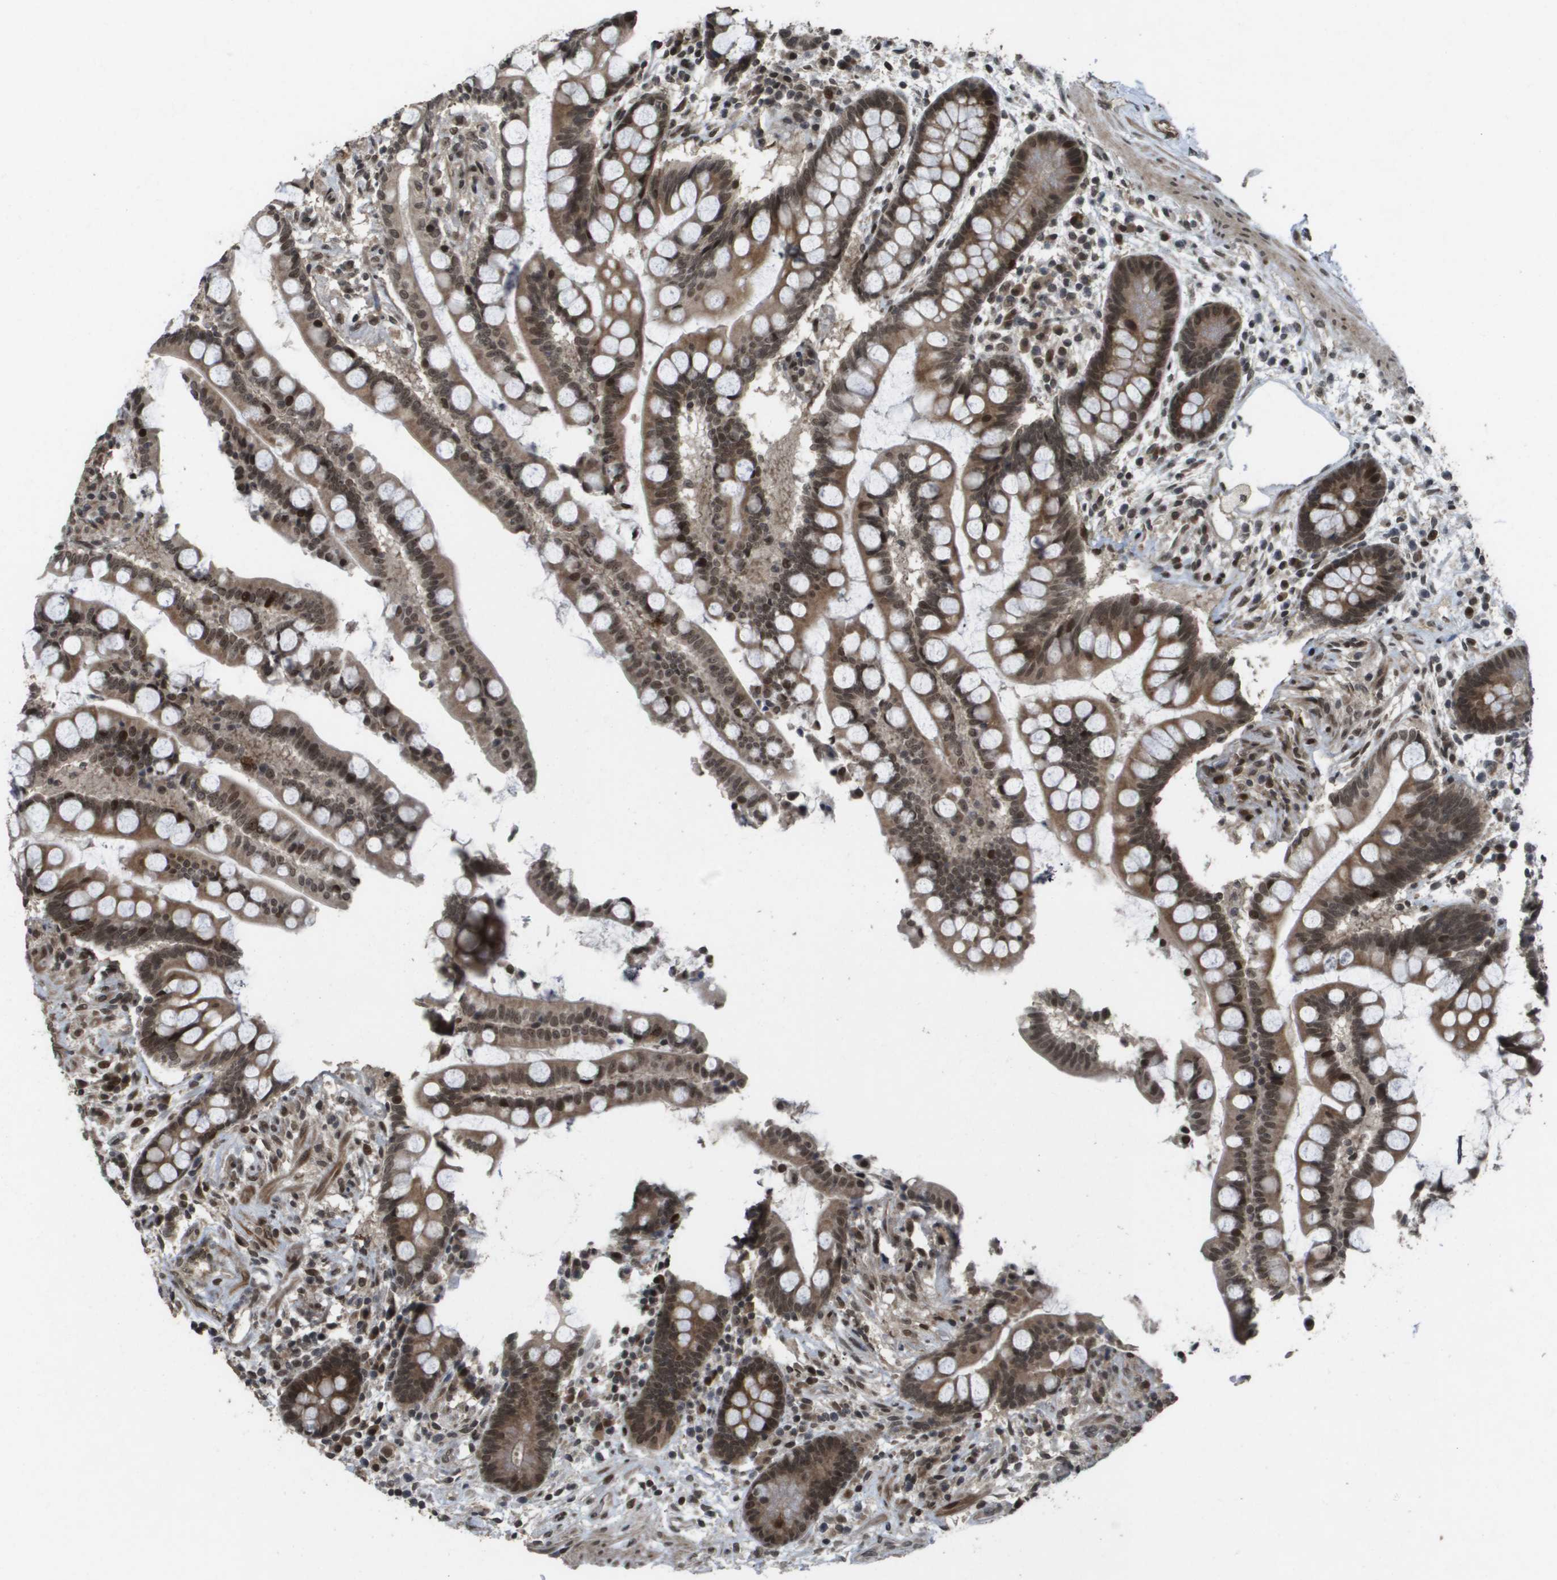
{"staining": {"intensity": "moderate", "quantity": ">75%", "location": "cytoplasmic/membranous,nuclear"}, "tissue": "colon", "cell_type": "Endothelial cells", "image_type": "normal", "snomed": [{"axis": "morphology", "description": "Normal tissue, NOS"}, {"axis": "topography", "description": "Colon"}], "caption": "This image reveals normal colon stained with IHC to label a protein in brown. The cytoplasmic/membranous,nuclear of endothelial cells show moderate positivity for the protein. Nuclei are counter-stained blue.", "gene": "KAT5", "patient": {"sex": "male", "age": 73}}